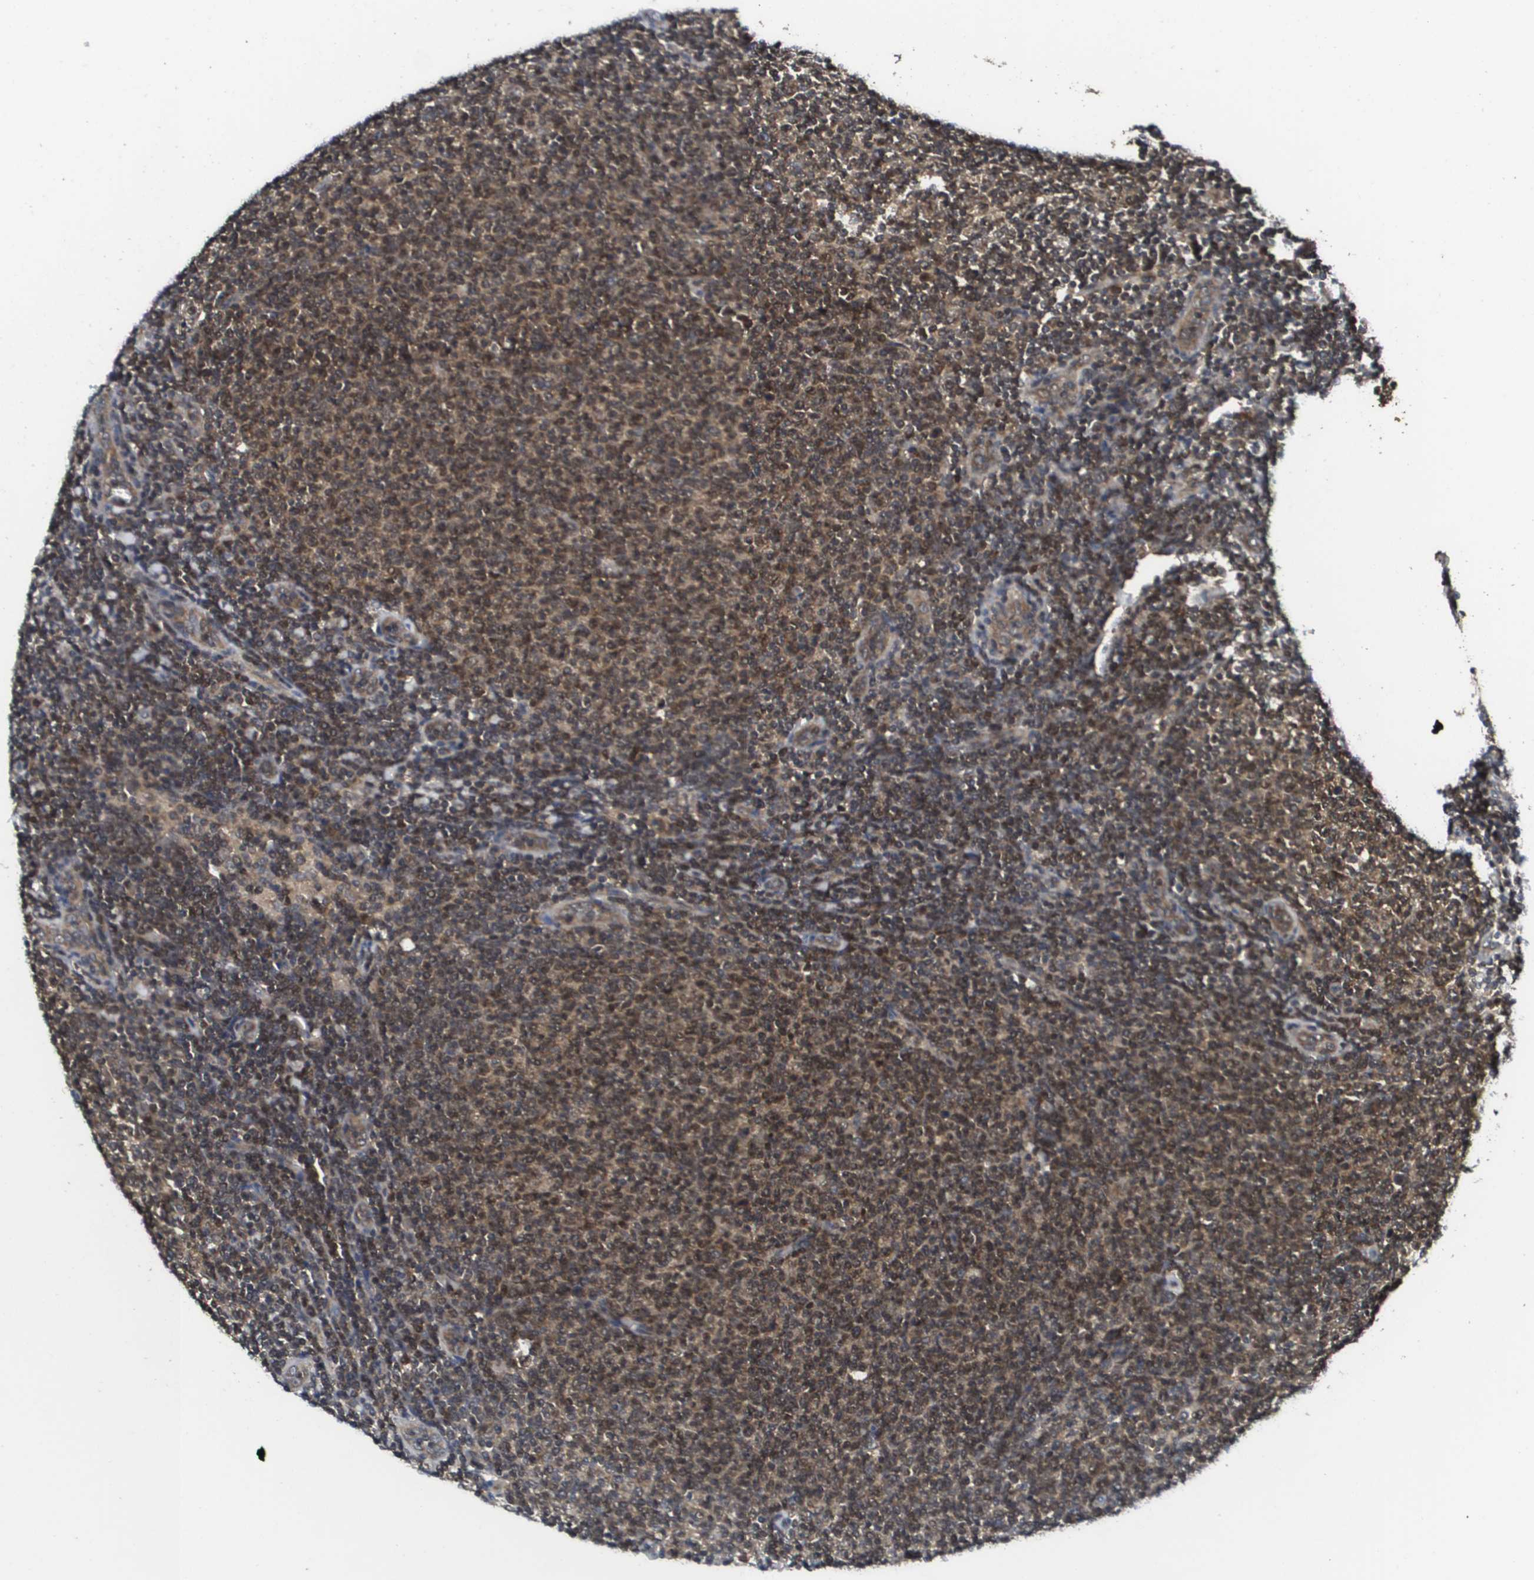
{"staining": {"intensity": "moderate", "quantity": ">75%", "location": "cytoplasmic/membranous,nuclear"}, "tissue": "lymphoma", "cell_type": "Tumor cells", "image_type": "cancer", "snomed": [{"axis": "morphology", "description": "Malignant lymphoma, non-Hodgkin's type, Low grade"}, {"axis": "topography", "description": "Lymph node"}], "caption": "Low-grade malignant lymphoma, non-Hodgkin's type stained for a protein (brown) demonstrates moderate cytoplasmic/membranous and nuclear positive staining in about >75% of tumor cells.", "gene": "RBM38", "patient": {"sex": "male", "age": 66}}